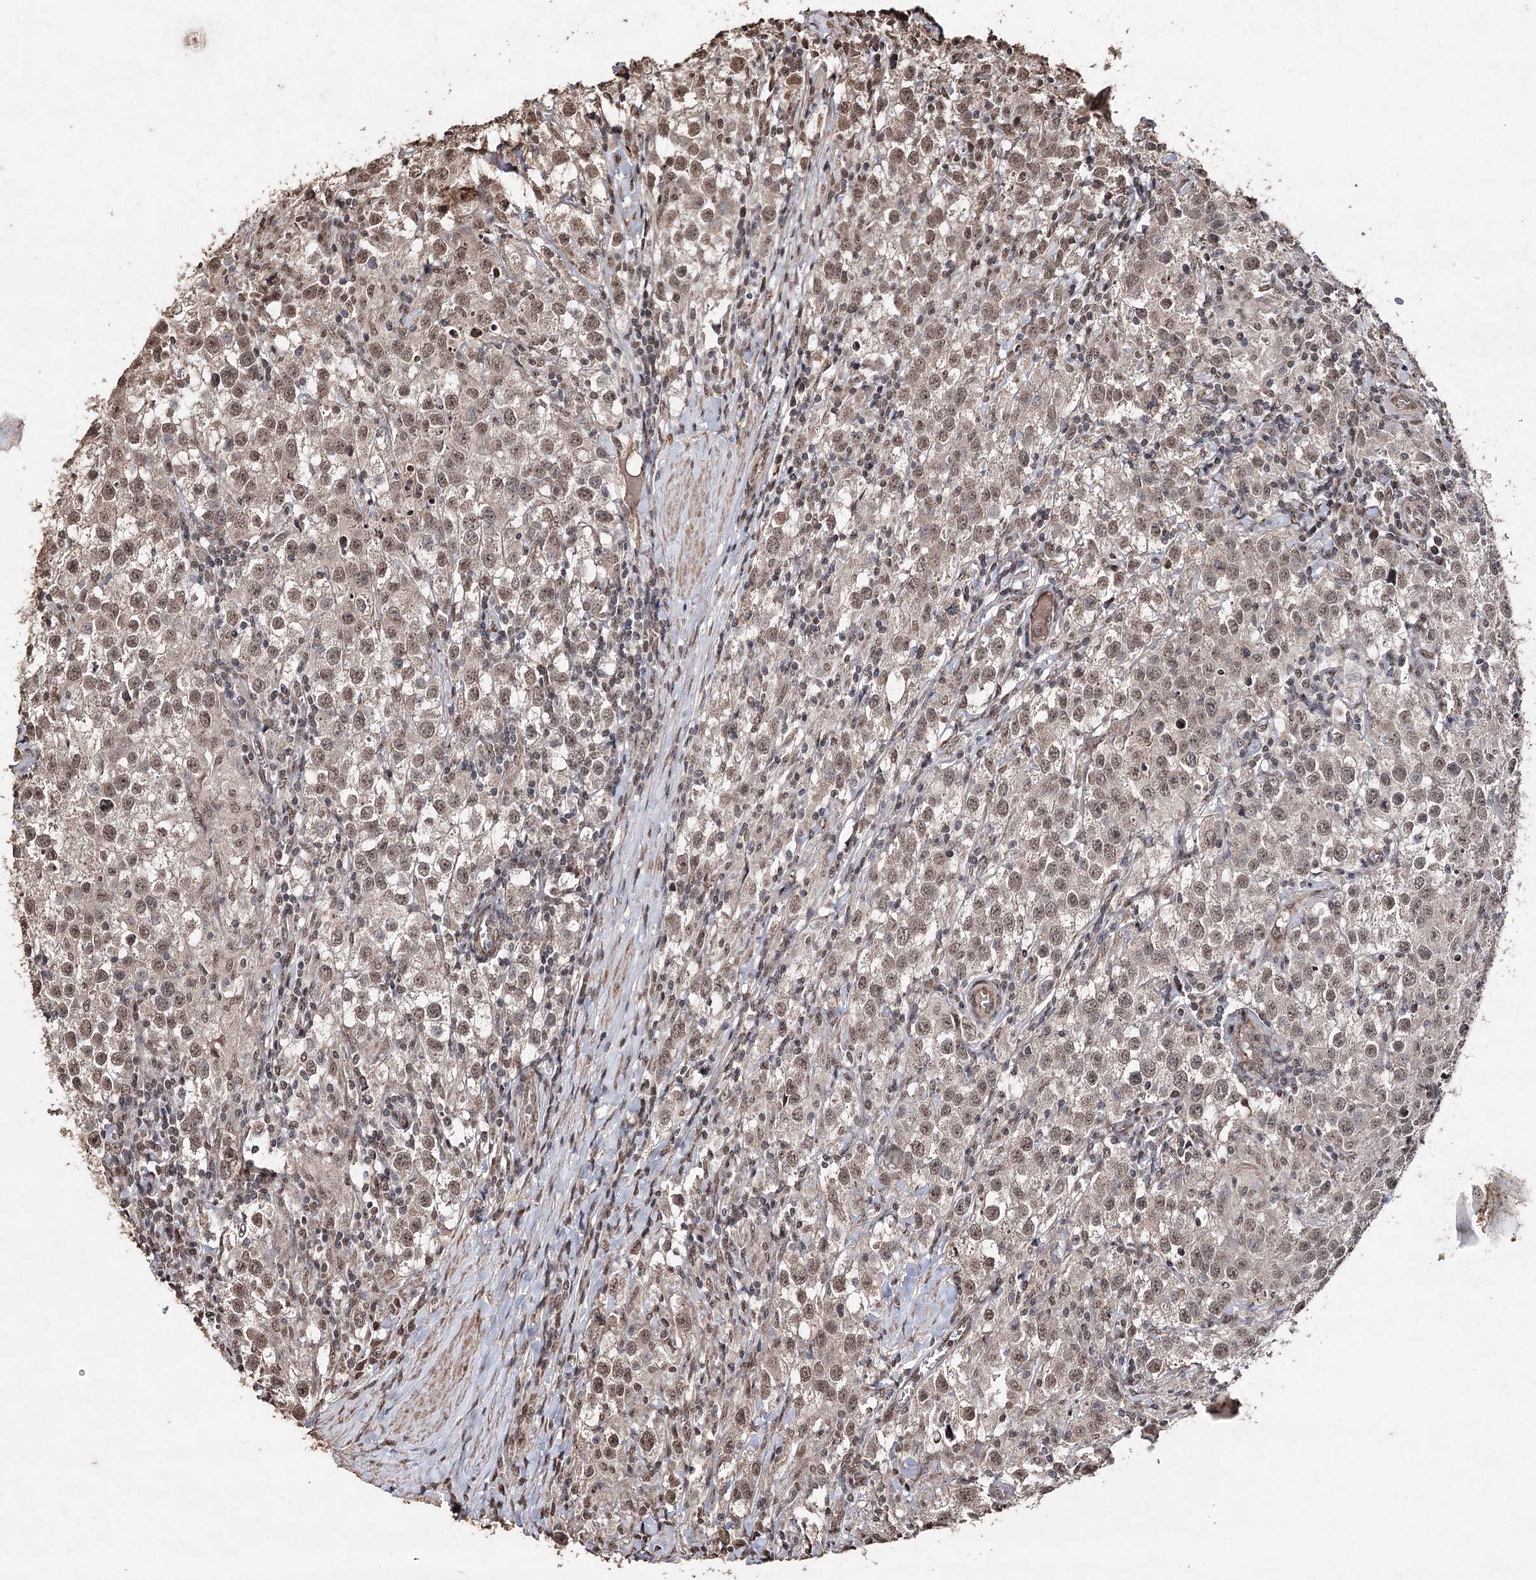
{"staining": {"intensity": "moderate", "quantity": ">75%", "location": "nuclear"}, "tissue": "testis cancer", "cell_type": "Tumor cells", "image_type": "cancer", "snomed": [{"axis": "morphology", "description": "Seminoma, NOS"}, {"axis": "morphology", "description": "Carcinoma, Embryonal, NOS"}, {"axis": "topography", "description": "Testis"}], "caption": "IHC photomicrograph of testis cancer stained for a protein (brown), which demonstrates medium levels of moderate nuclear expression in approximately >75% of tumor cells.", "gene": "ATG14", "patient": {"sex": "male", "age": 43}}